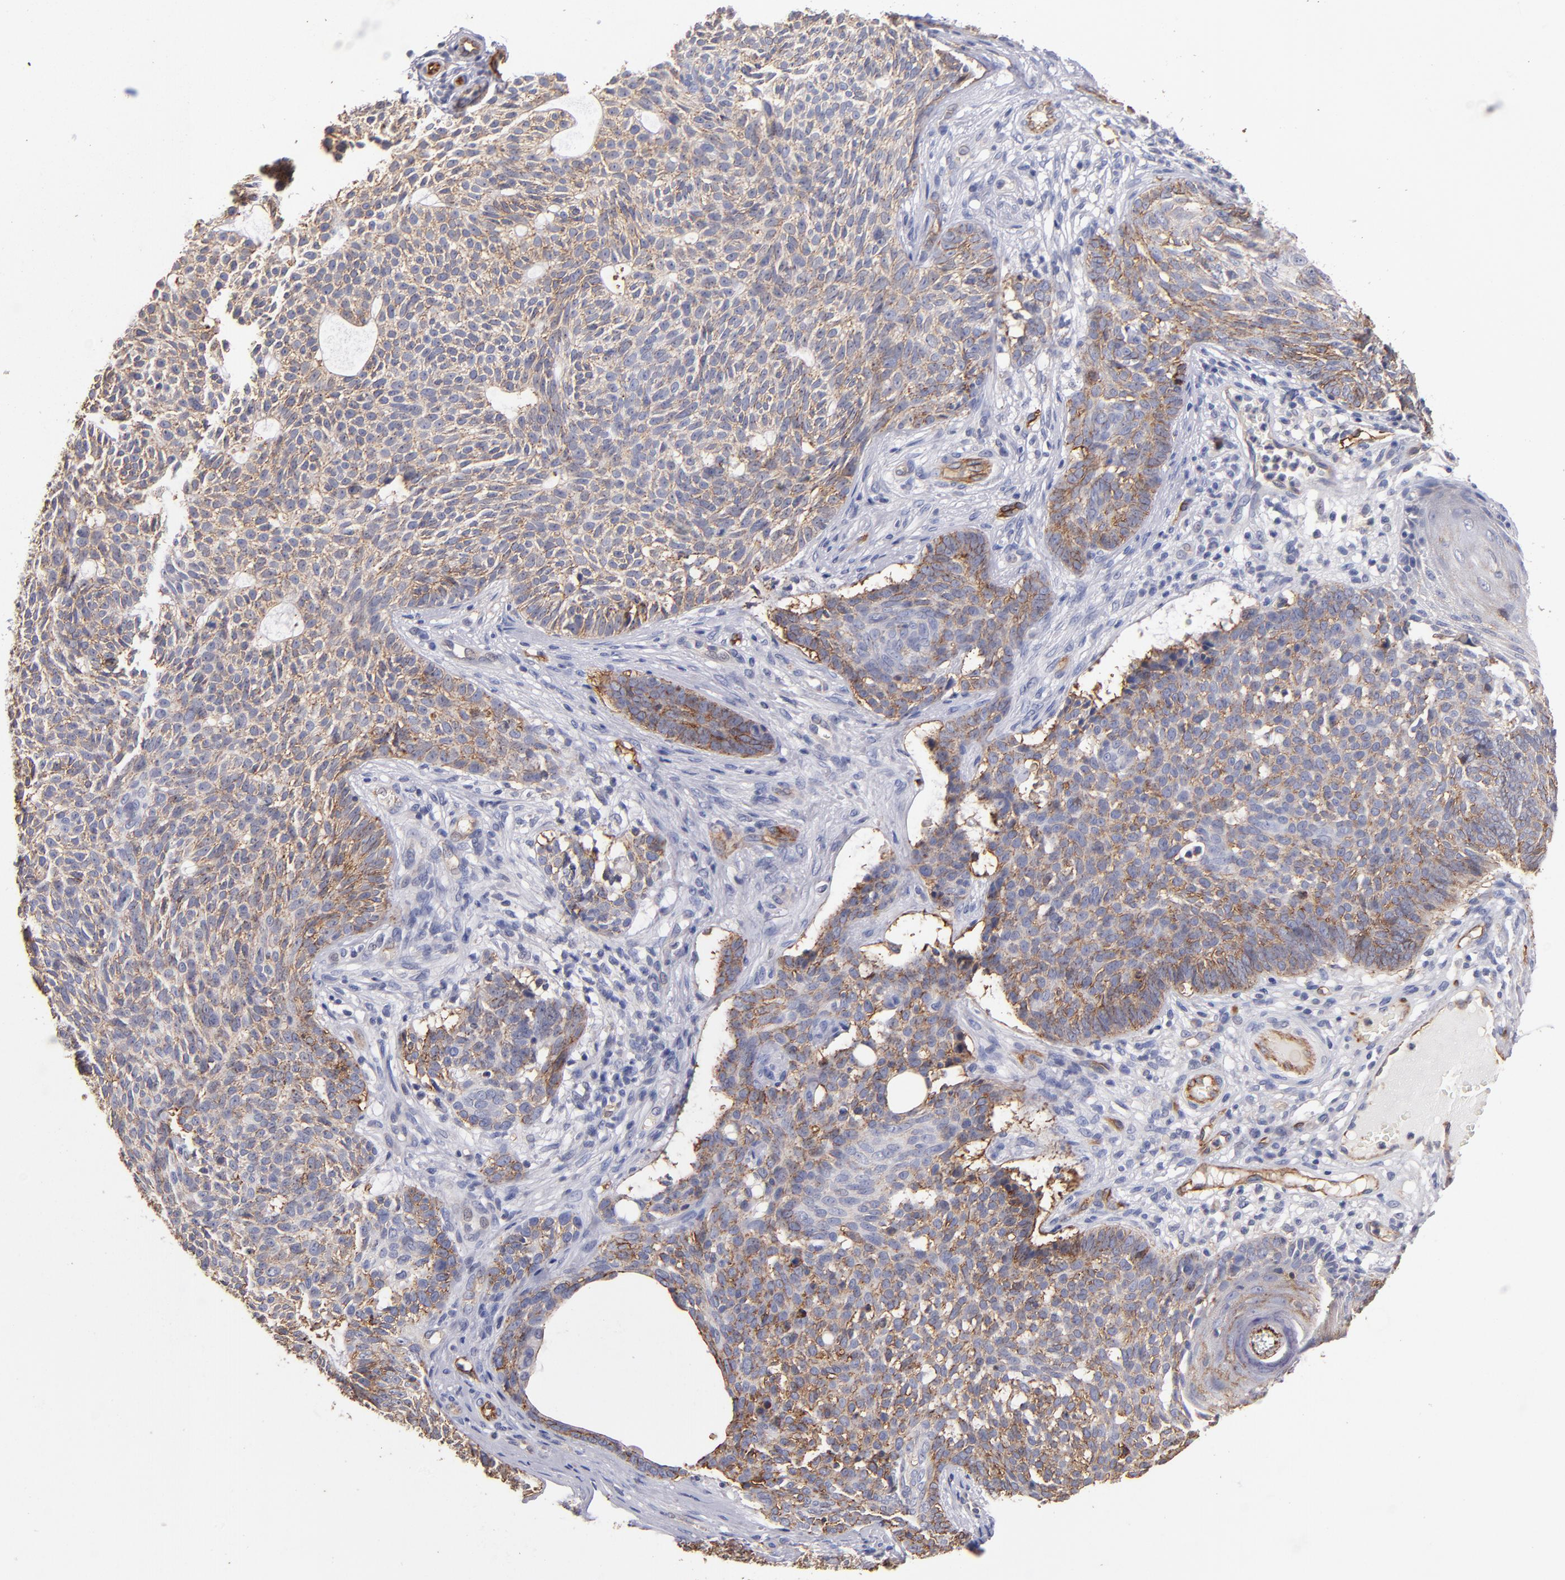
{"staining": {"intensity": "moderate", "quantity": ">75%", "location": "cytoplasmic/membranous"}, "tissue": "skin cancer", "cell_type": "Tumor cells", "image_type": "cancer", "snomed": [{"axis": "morphology", "description": "Basal cell carcinoma"}, {"axis": "topography", "description": "Skin"}], "caption": "High-power microscopy captured an immunohistochemistry image of skin cancer, revealing moderate cytoplasmic/membranous expression in approximately >75% of tumor cells.", "gene": "CLDN5", "patient": {"sex": "male", "age": 74}}